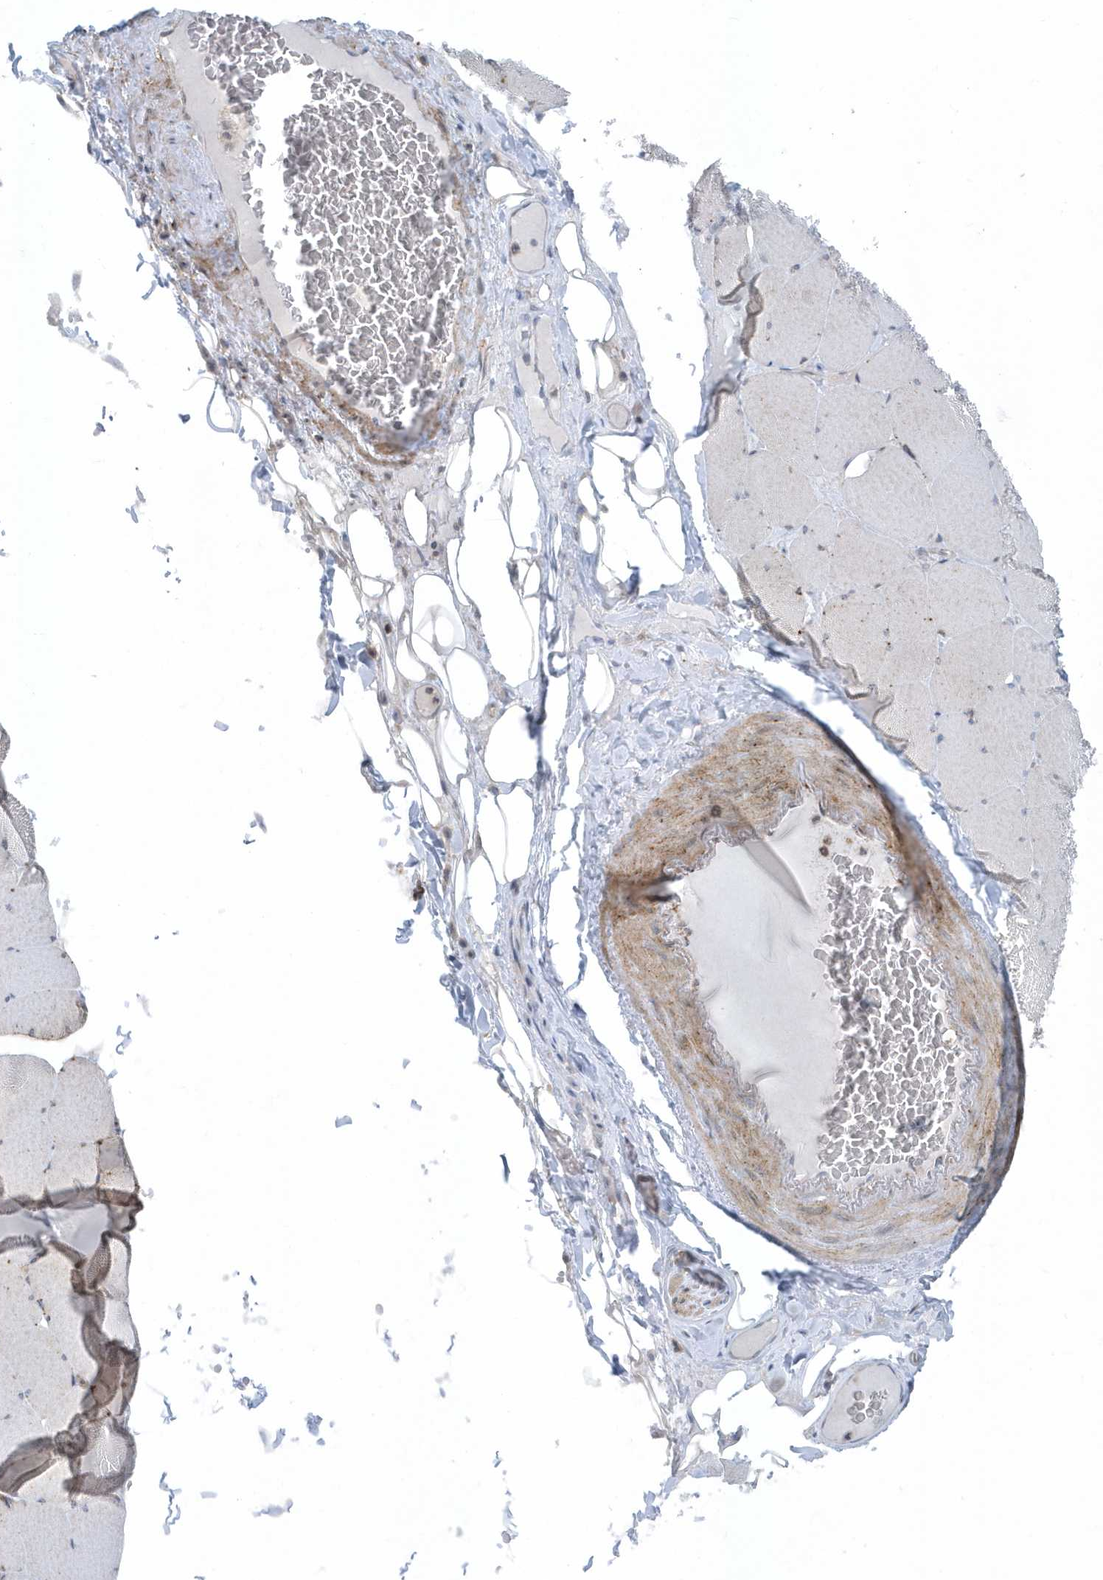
{"staining": {"intensity": "weak", "quantity": "<25%", "location": "cytoplasmic/membranous"}, "tissue": "skeletal muscle", "cell_type": "Myocytes", "image_type": "normal", "snomed": [{"axis": "morphology", "description": "Normal tissue, NOS"}, {"axis": "topography", "description": "Skeletal muscle"}, {"axis": "topography", "description": "Head-Neck"}], "caption": "A high-resolution micrograph shows IHC staining of unremarkable skeletal muscle, which displays no significant positivity in myocytes. (Stains: DAB immunohistochemistry with hematoxylin counter stain, Microscopy: brightfield microscopy at high magnification).", "gene": "CACNB2", "patient": {"sex": "male", "age": 66}}